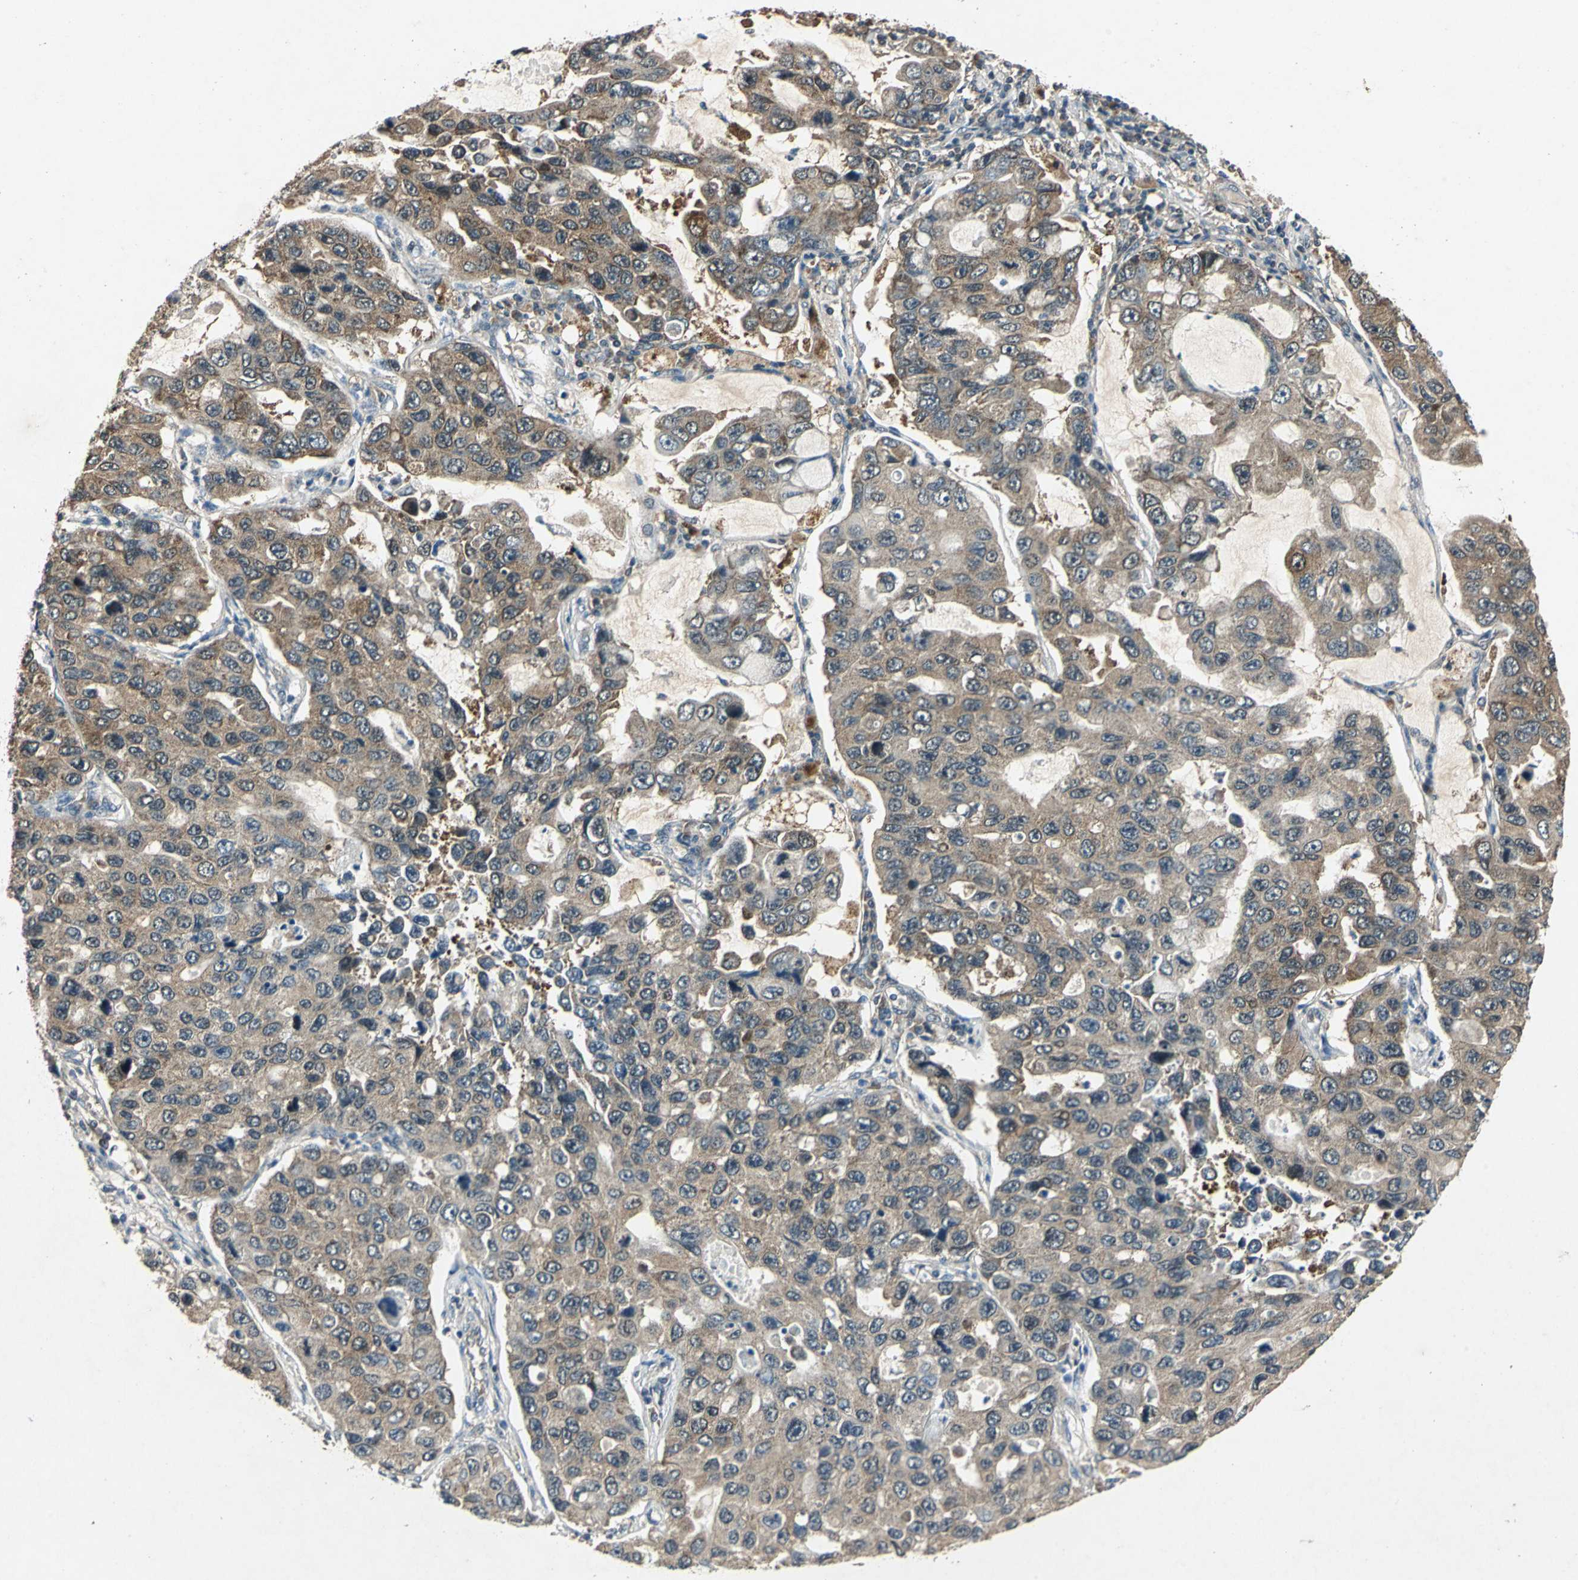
{"staining": {"intensity": "weak", "quantity": ">75%", "location": "cytoplasmic/membranous"}, "tissue": "lung cancer", "cell_type": "Tumor cells", "image_type": "cancer", "snomed": [{"axis": "morphology", "description": "Adenocarcinoma, NOS"}, {"axis": "topography", "description": "Lung"}], "caption": "DAB immunohistochemical staining of lung cancer demonstrates weak cytoplasmic/membranous protein expression in about >75% of tumor cells.", "gene": "AHSA1", "patient": {"sex": "male", "age": 64}}